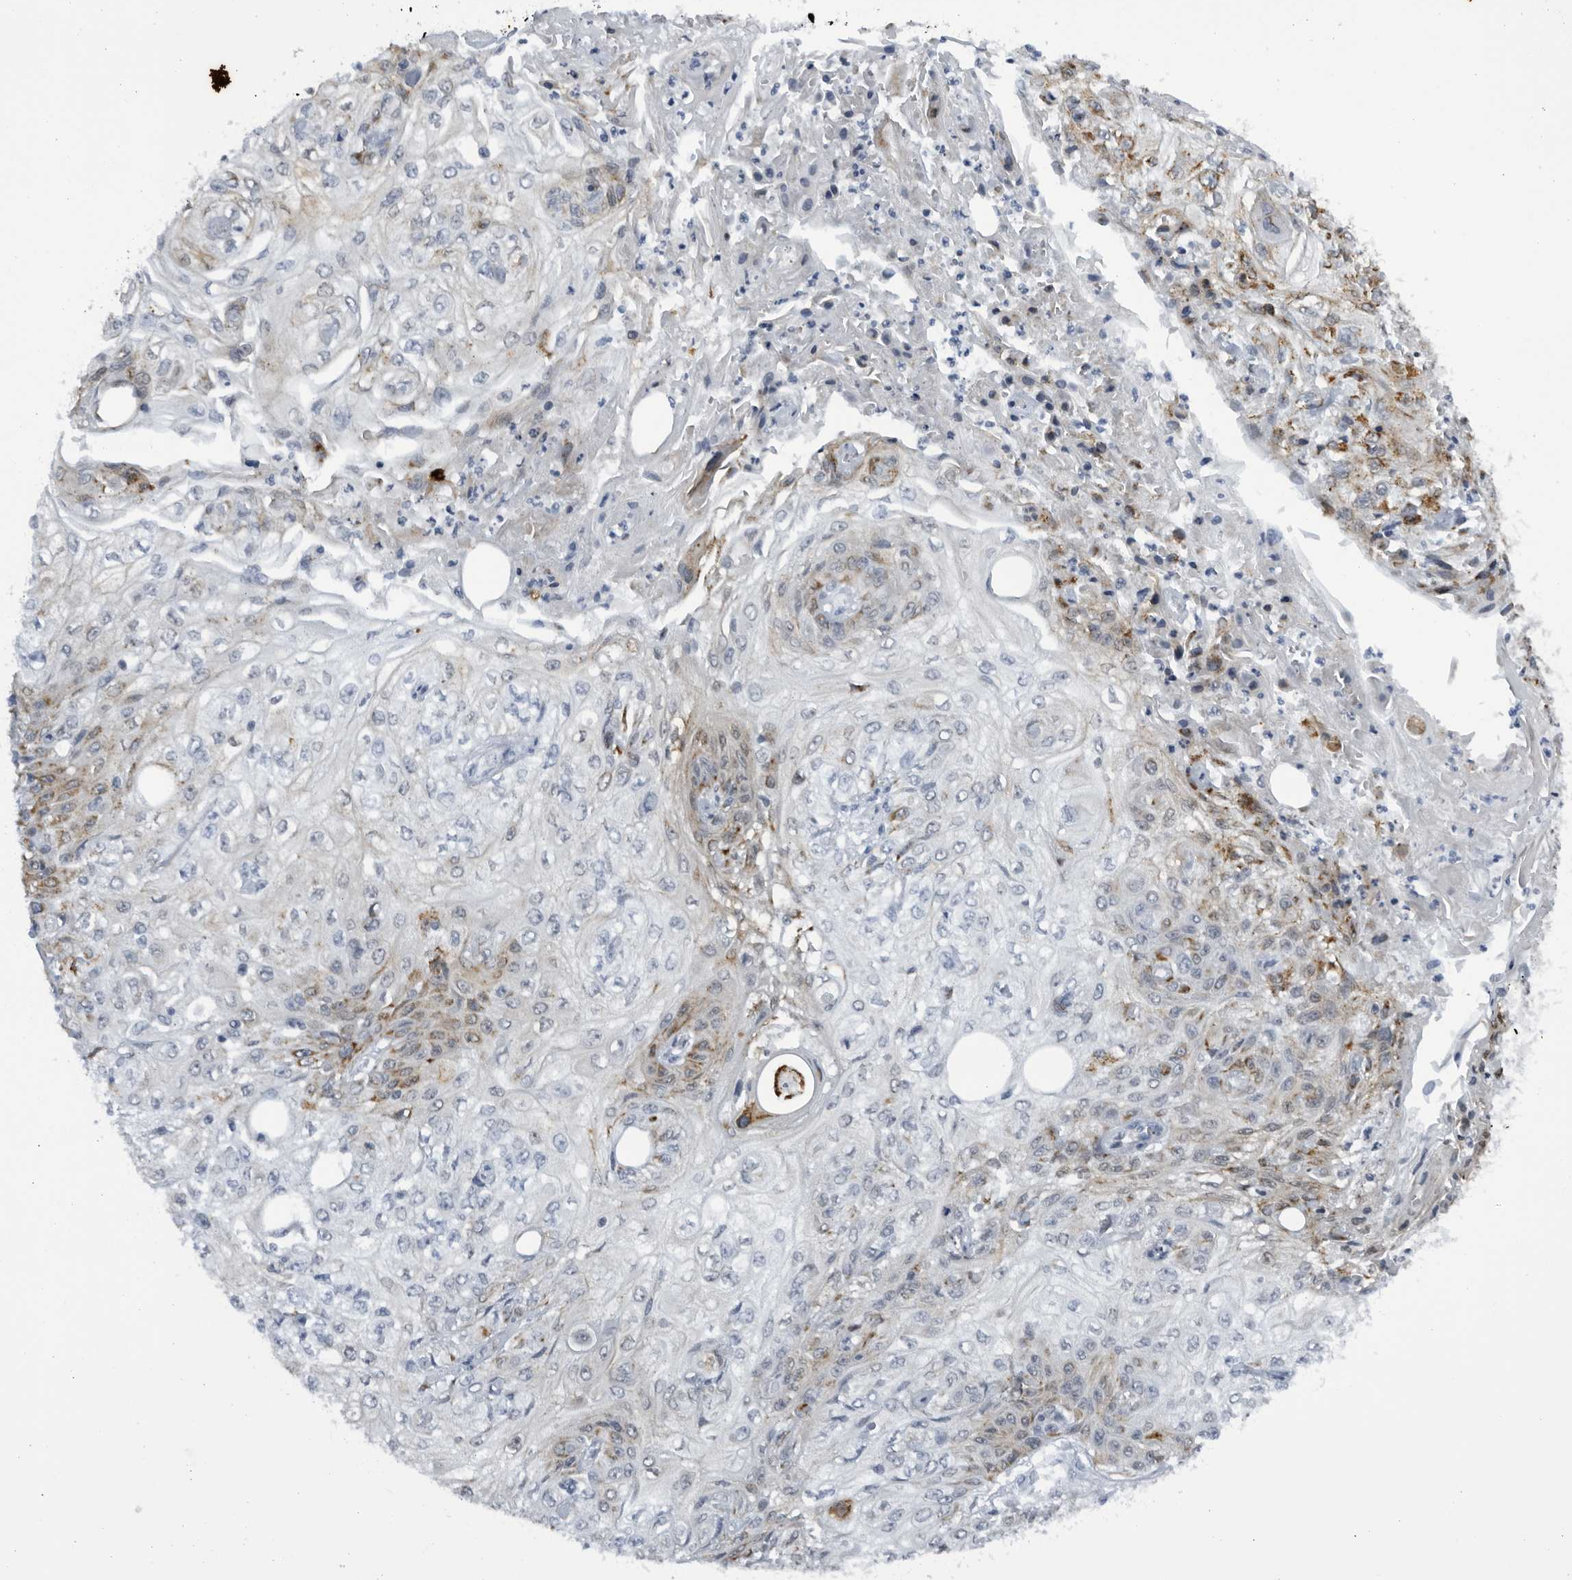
{"staining": {"intensity": "moderate", "quantity": "25%-75%", "location": "cytoplasmic/membranous"}, "tissue": "skin cancer", "cell_type": "Tumor cells", "image_type": "cancer", "snomed": [{"axis": "morphology", "description": "Squamous cell carcinoma, NOS"}, {"axis": "morphology", "description": "Squamous cell carcinoma, metastatic, NOS"}, {"axis": "topography", "description": "Skin"}, {"axis": "topography", "description": "Lymph node"}], "caption": "The photomicrograph exhibits immunohistochemical staining of skin cancer. There is moderate cytoplasmic/membranous staining is seen in approximately 25%-75% of tumor cells. (Brightfield microscopy of DAB IHC at high magnification).", "gene": "SLC25A22", "patient": {"sex": "male", "age": 75}}